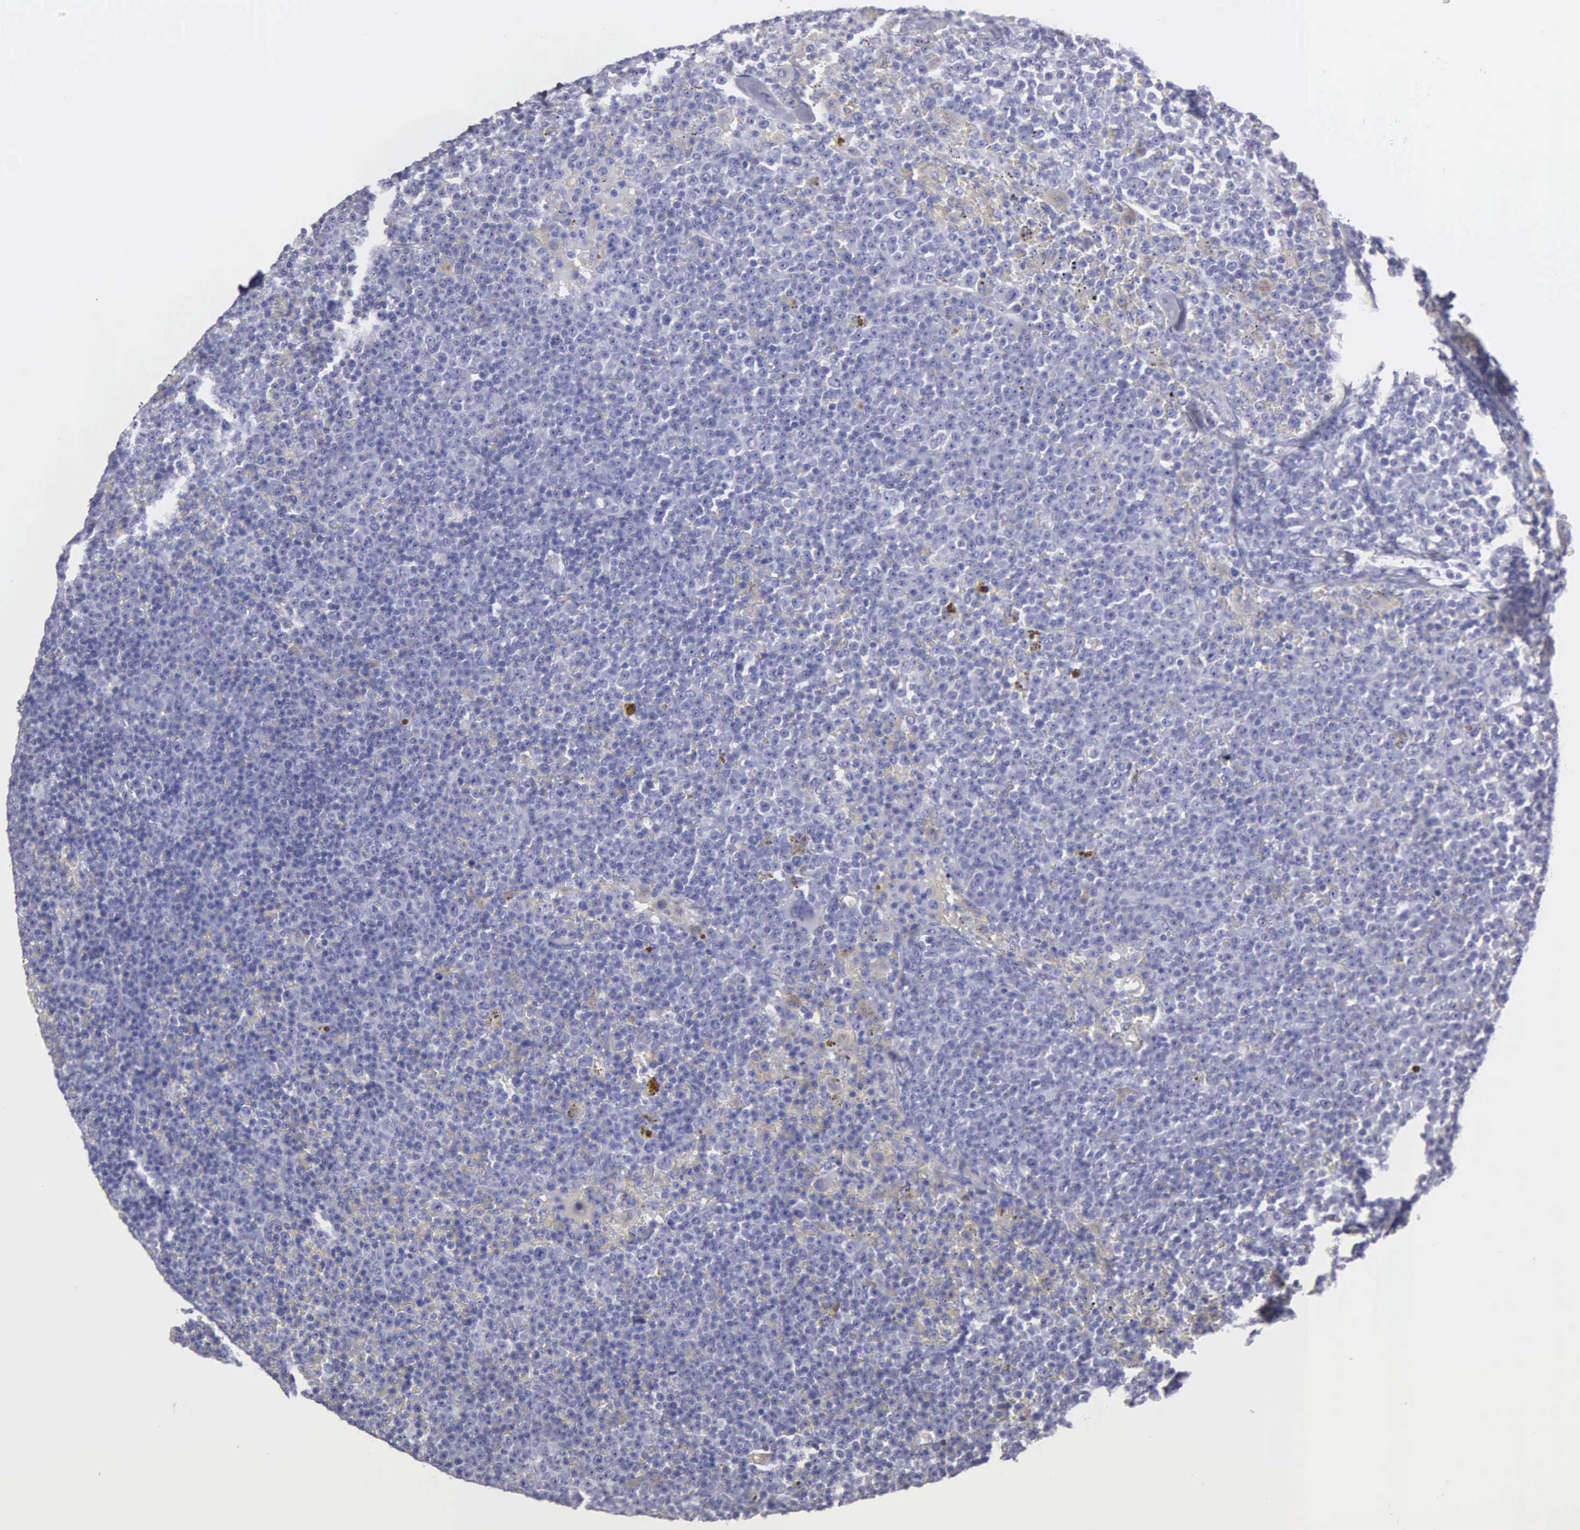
{"staining": {"intensity": "negative", "quantity": "none", "location": "none"}, "tissue": "lymphoma", "cell_type": "Tumor cells", "image_type": "cancer", "snomed": [{"axis": "morphology", "description": "Malignant lymphoma, non-Hodgkin's type, Low grade"}, {"axis": "topography", "description": "Lymph node"}], "caption": "Immunohistochemistry (IHC) of human lymphoma exhibits no positivity in tumor cells. (DAB immunohistochemistry (IHC), high magnification).", "gene": "FBLN5", "patient": {"sex": "male", "age": 50}}